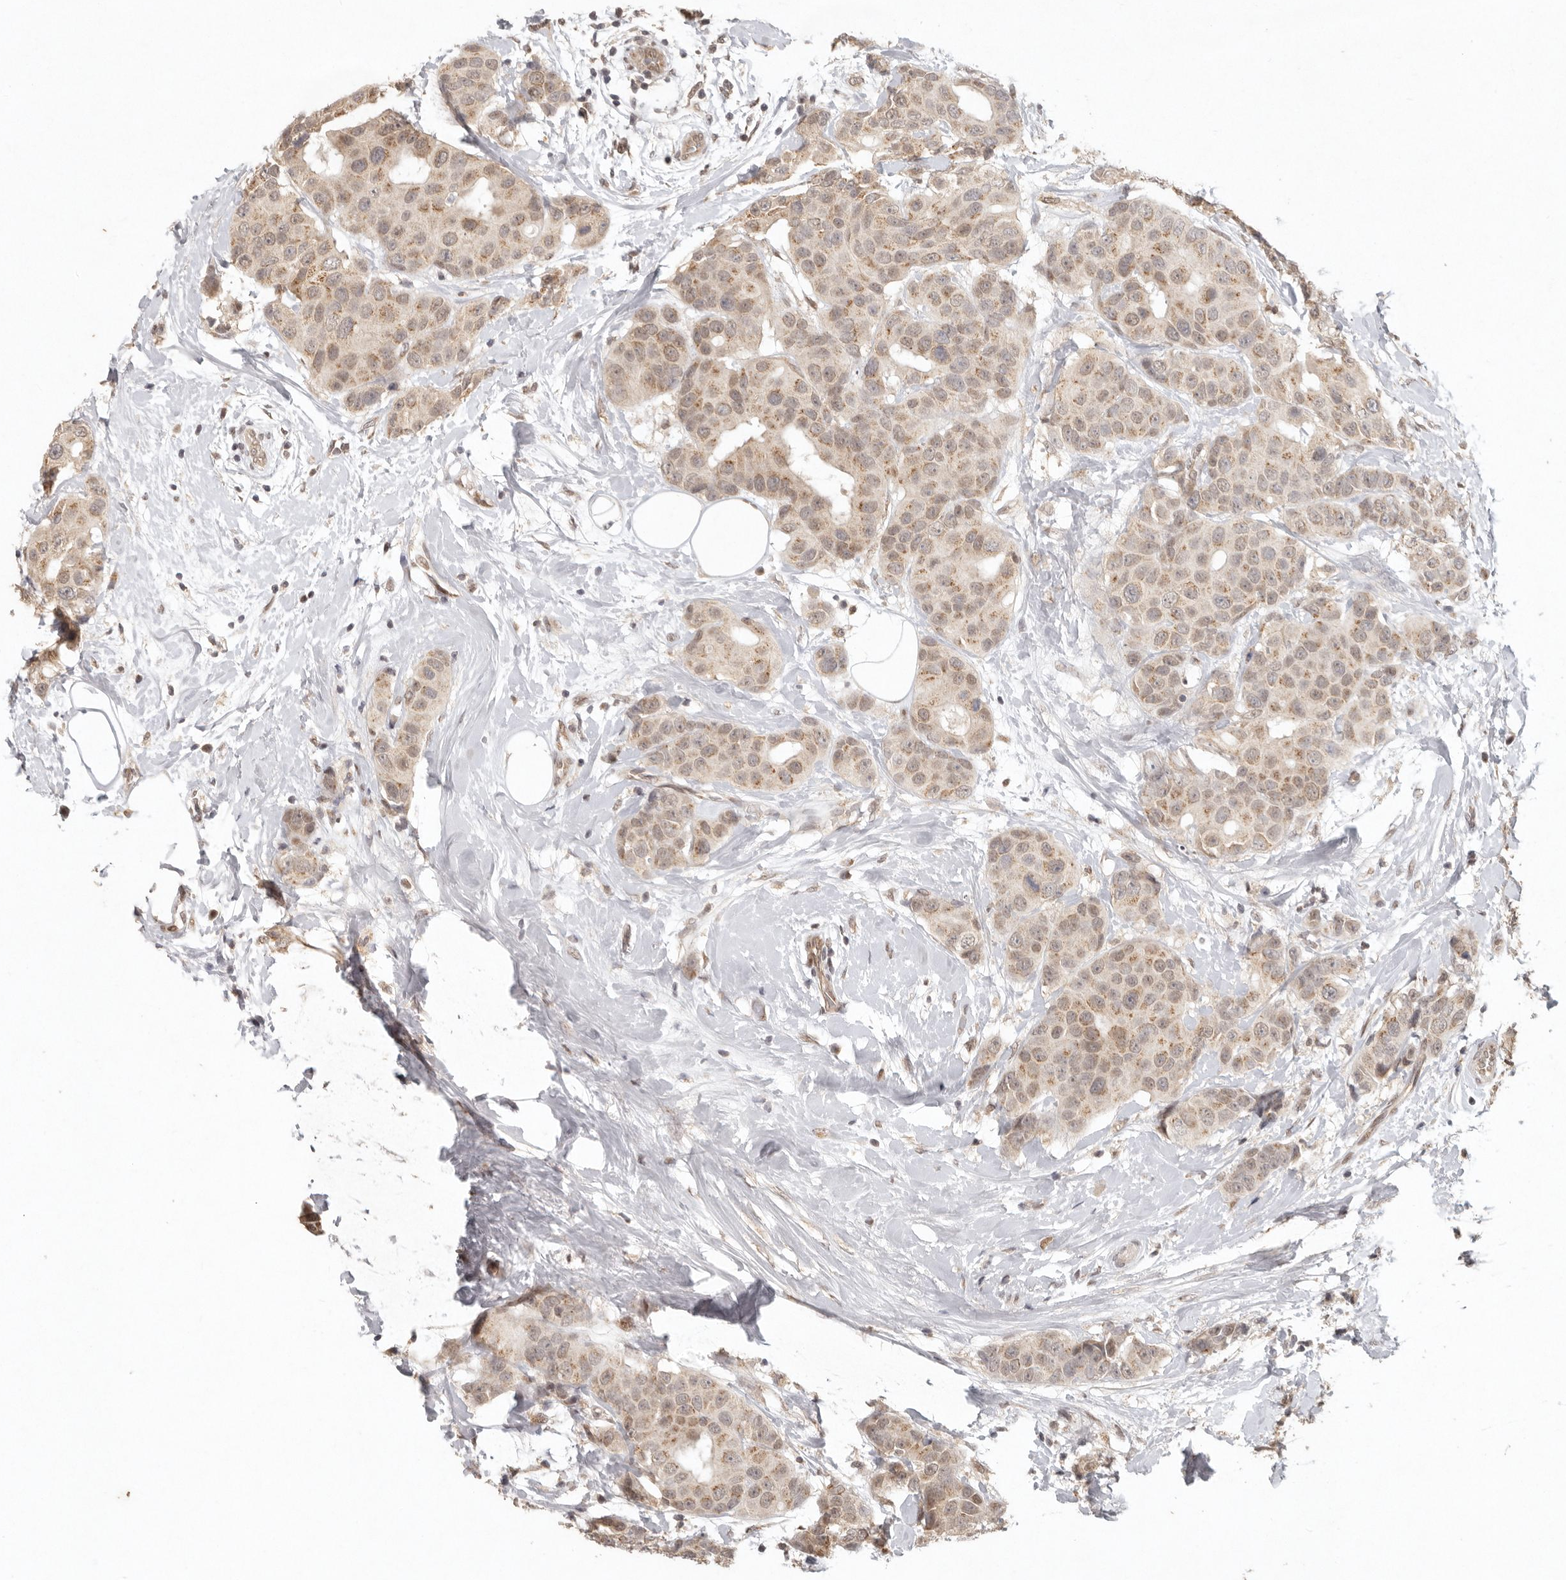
{"staining": {"intensity": "moderate", "quantity": ">75%", "location": "cytoplasmic/membranous,nuclear"}, "tissue": "breast cancer", "cell_type": "Tumor cells", "image_type": "cancer", "snomed": [{"axis": "morphology", "description": "Normal tissue, NOS"}, {"axis": "morphology", "description": "Duct carcinoma"}, {"axis": "topography", "description": "Breast"}], "caption": "Tumor cells reveal moderate cytoplasmic/membranous and nuclear positivity in about >75% of cells in infiltrating ductal carcinoma (breast).", "gene": "LRRC75A", "patient": {"sex": "female", "age": 39}}